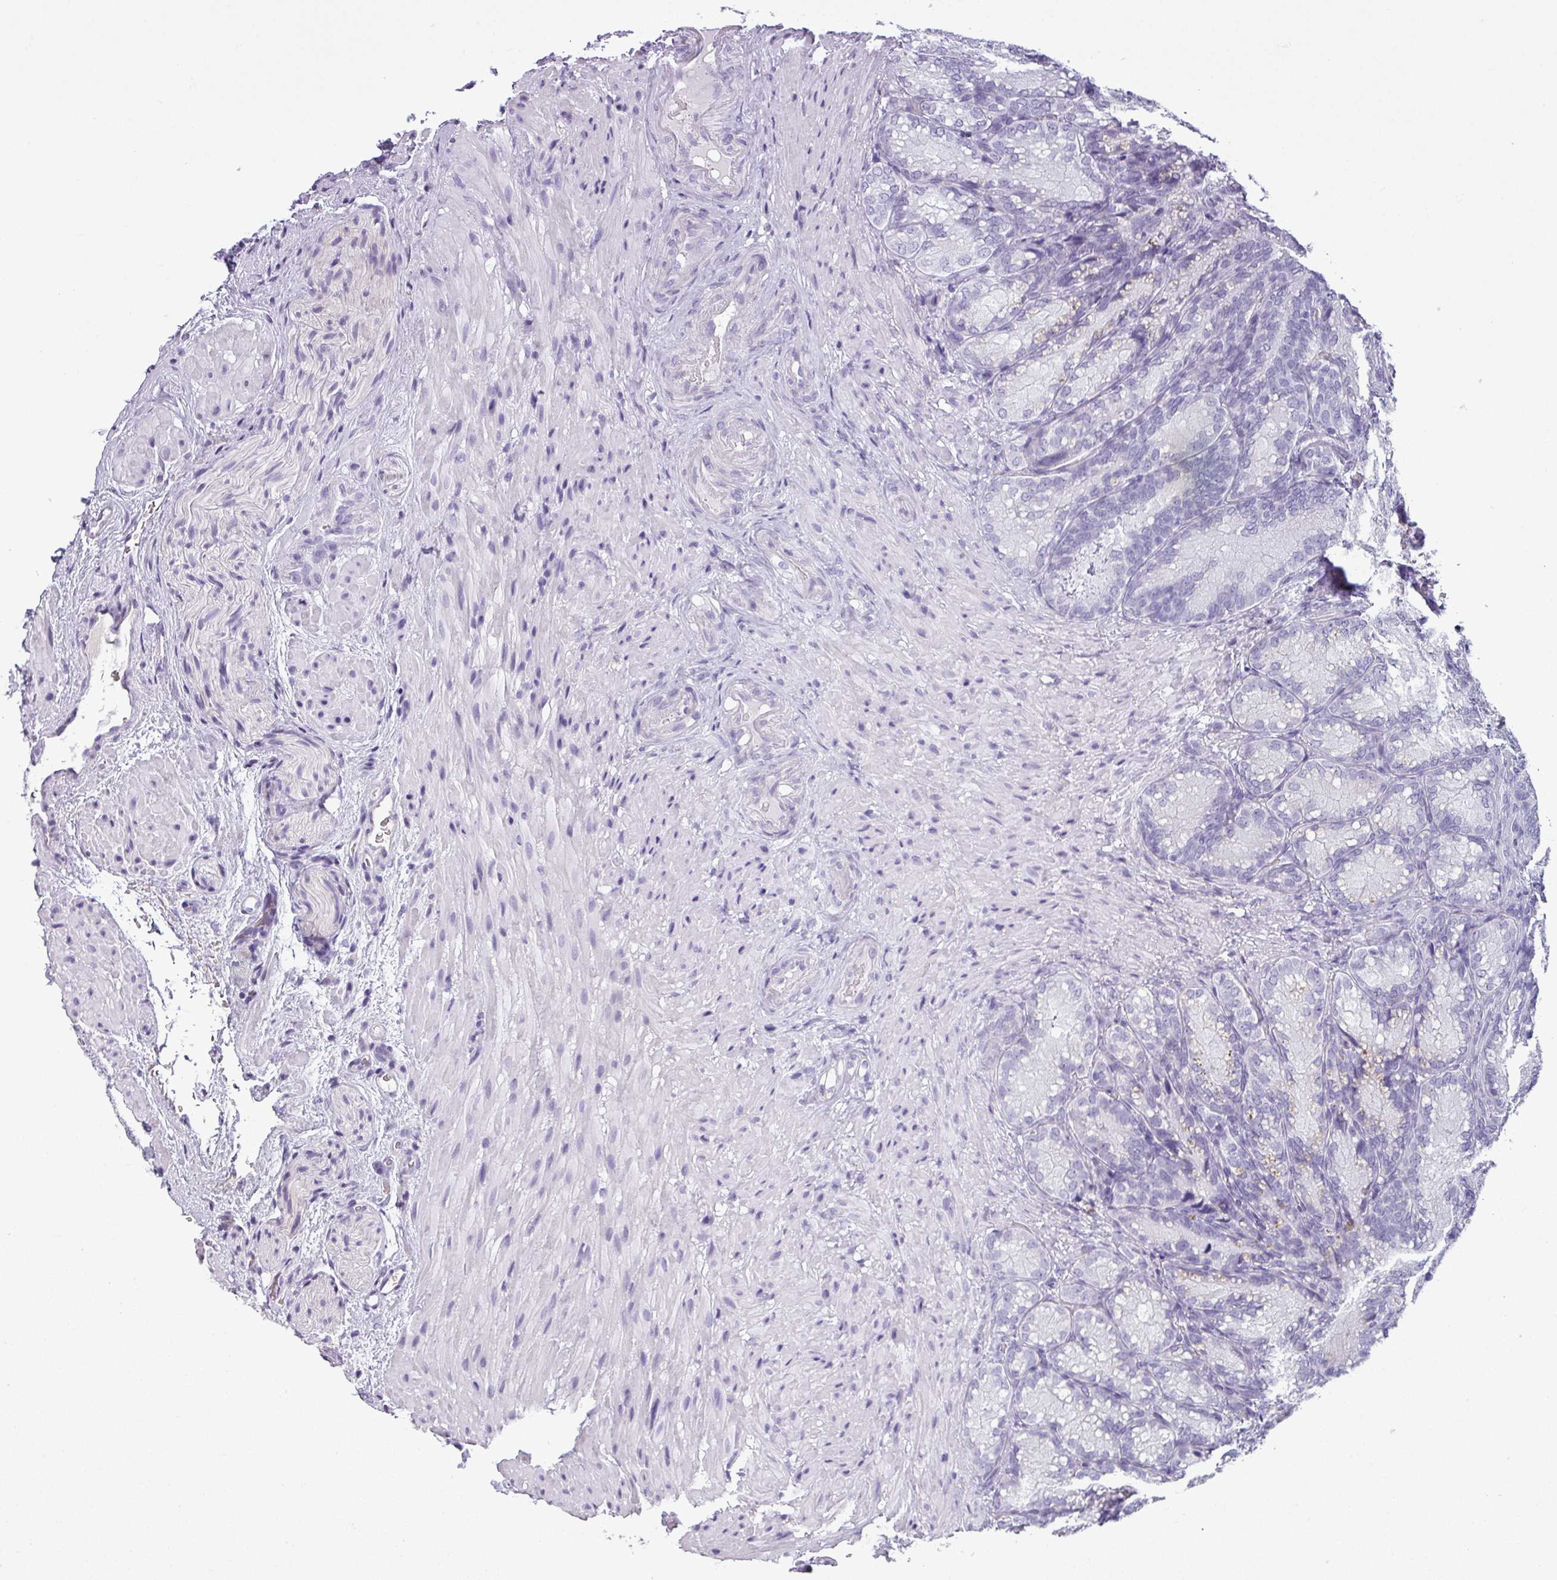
{"staining": {"intensity": "negative", "quantity": "none", "location": "none"}, "tissue": "seminal vesicle", "cell_type": "Glandular cells", "image_type": "normal", "snomed": [{"axis": "morphology", "description": "Normal tissue, NOS"}, {"axis": "topography", "description": "Seminal veicle"}], "caption": "A photomicrograph of seminal vesicle stained for a protein demonstrates no brown staining in glandular cells.", "gene": "CDH16", "patient": {"sex": "male", "age": 58}}